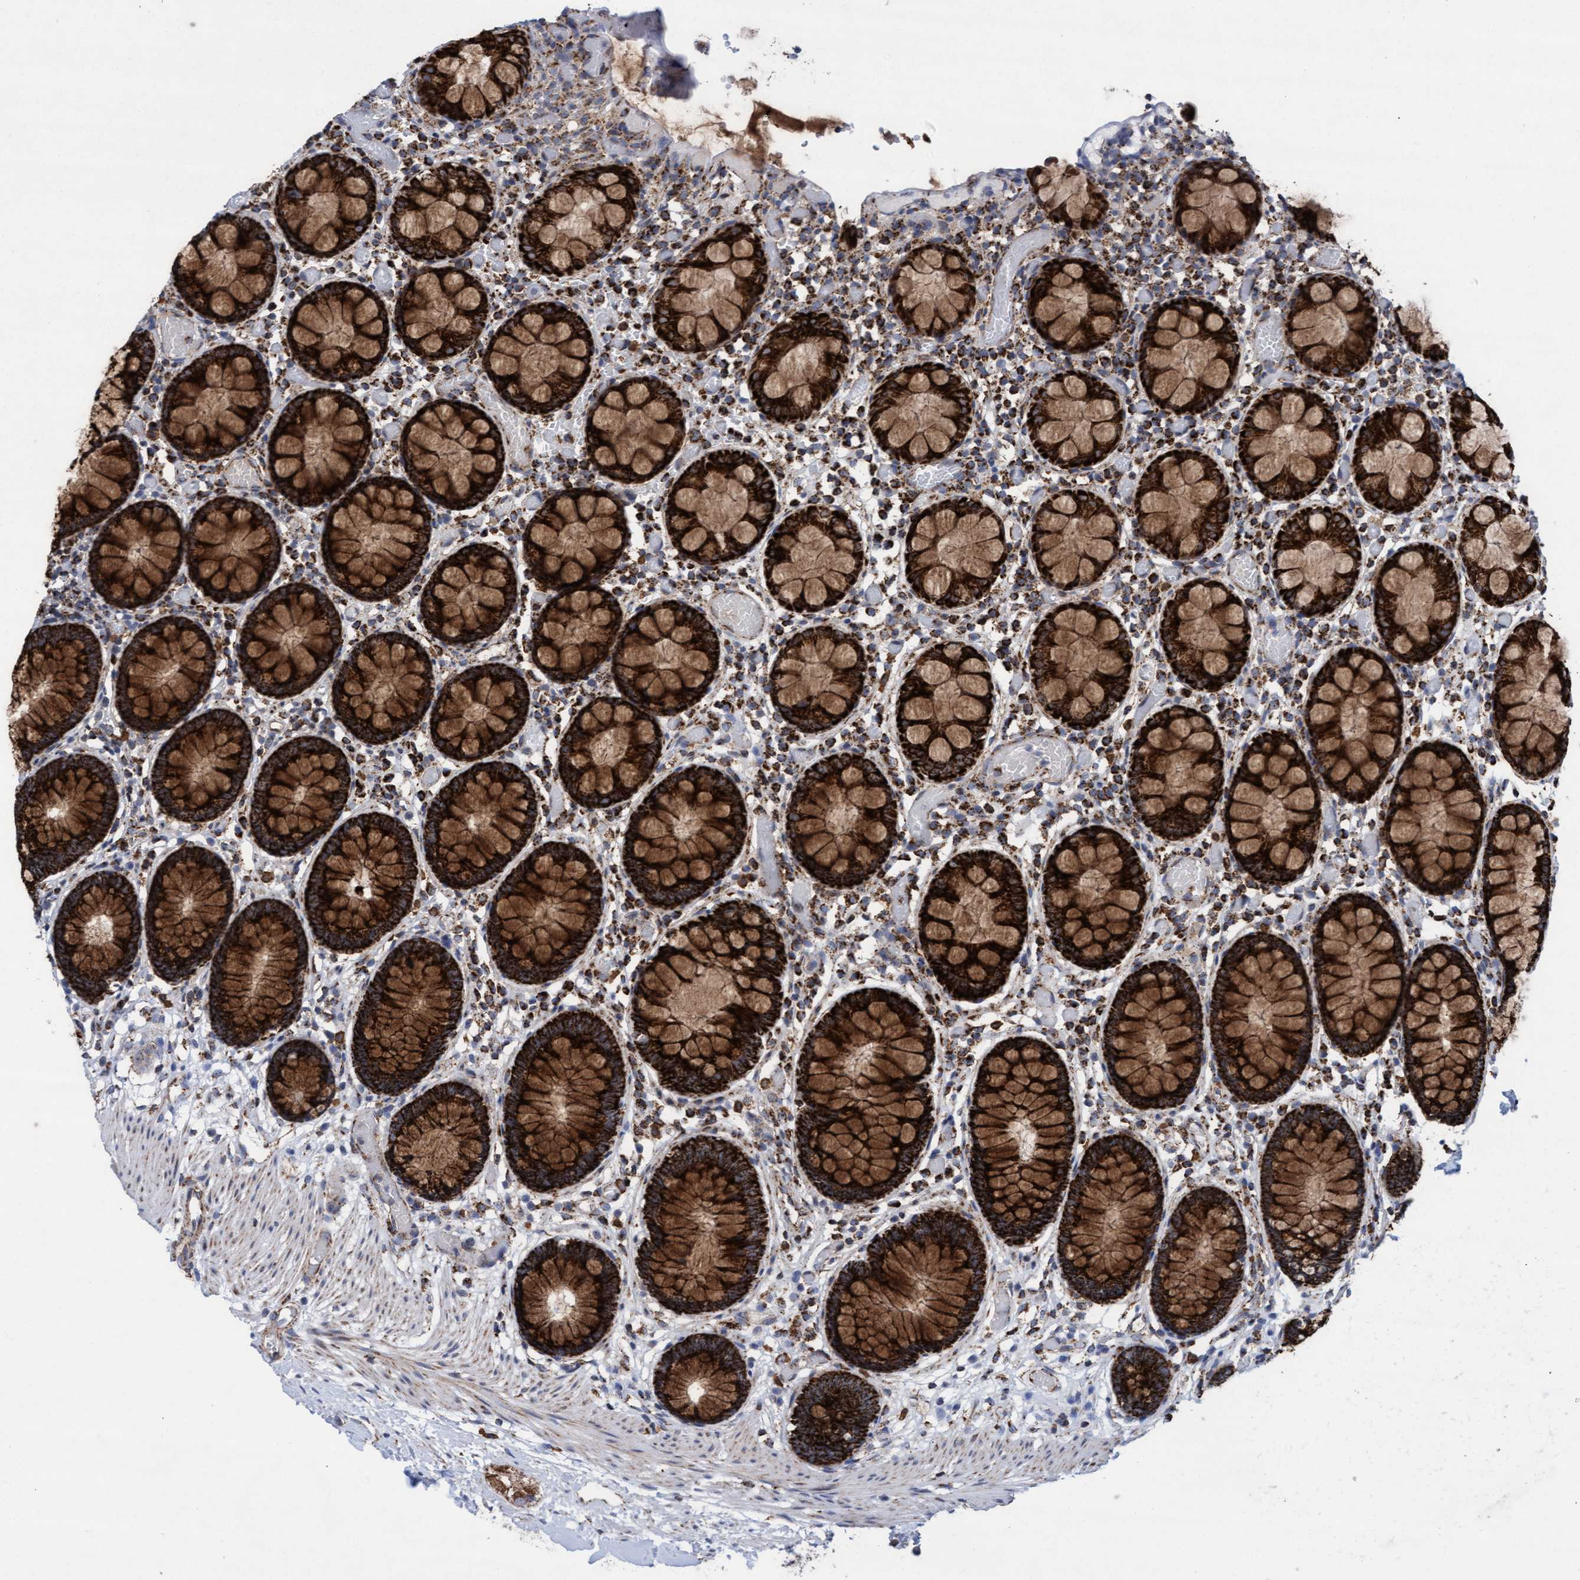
{"staining": {"intensity": "moderate", "quantity": ">75%", "location": "cytoplasmic/membranous"}, "tissue": "colon", "cell_type": "Endothelial cells", "image_type": "normal", "snomed": [{"axis": "morphology", "description": "Normal tissue, NOS"}, {"axis": "topography", "description": "Colon"}], "caption": "The immunohistochemical stain labels moderate cytoplasmic/membranous staining in endothelial cells of normal colon. (DAB = brown stain, brightfield microscopy at high magnification).", "gene": "MRPL38", "patient": {"sex": "male", "age": 14}}